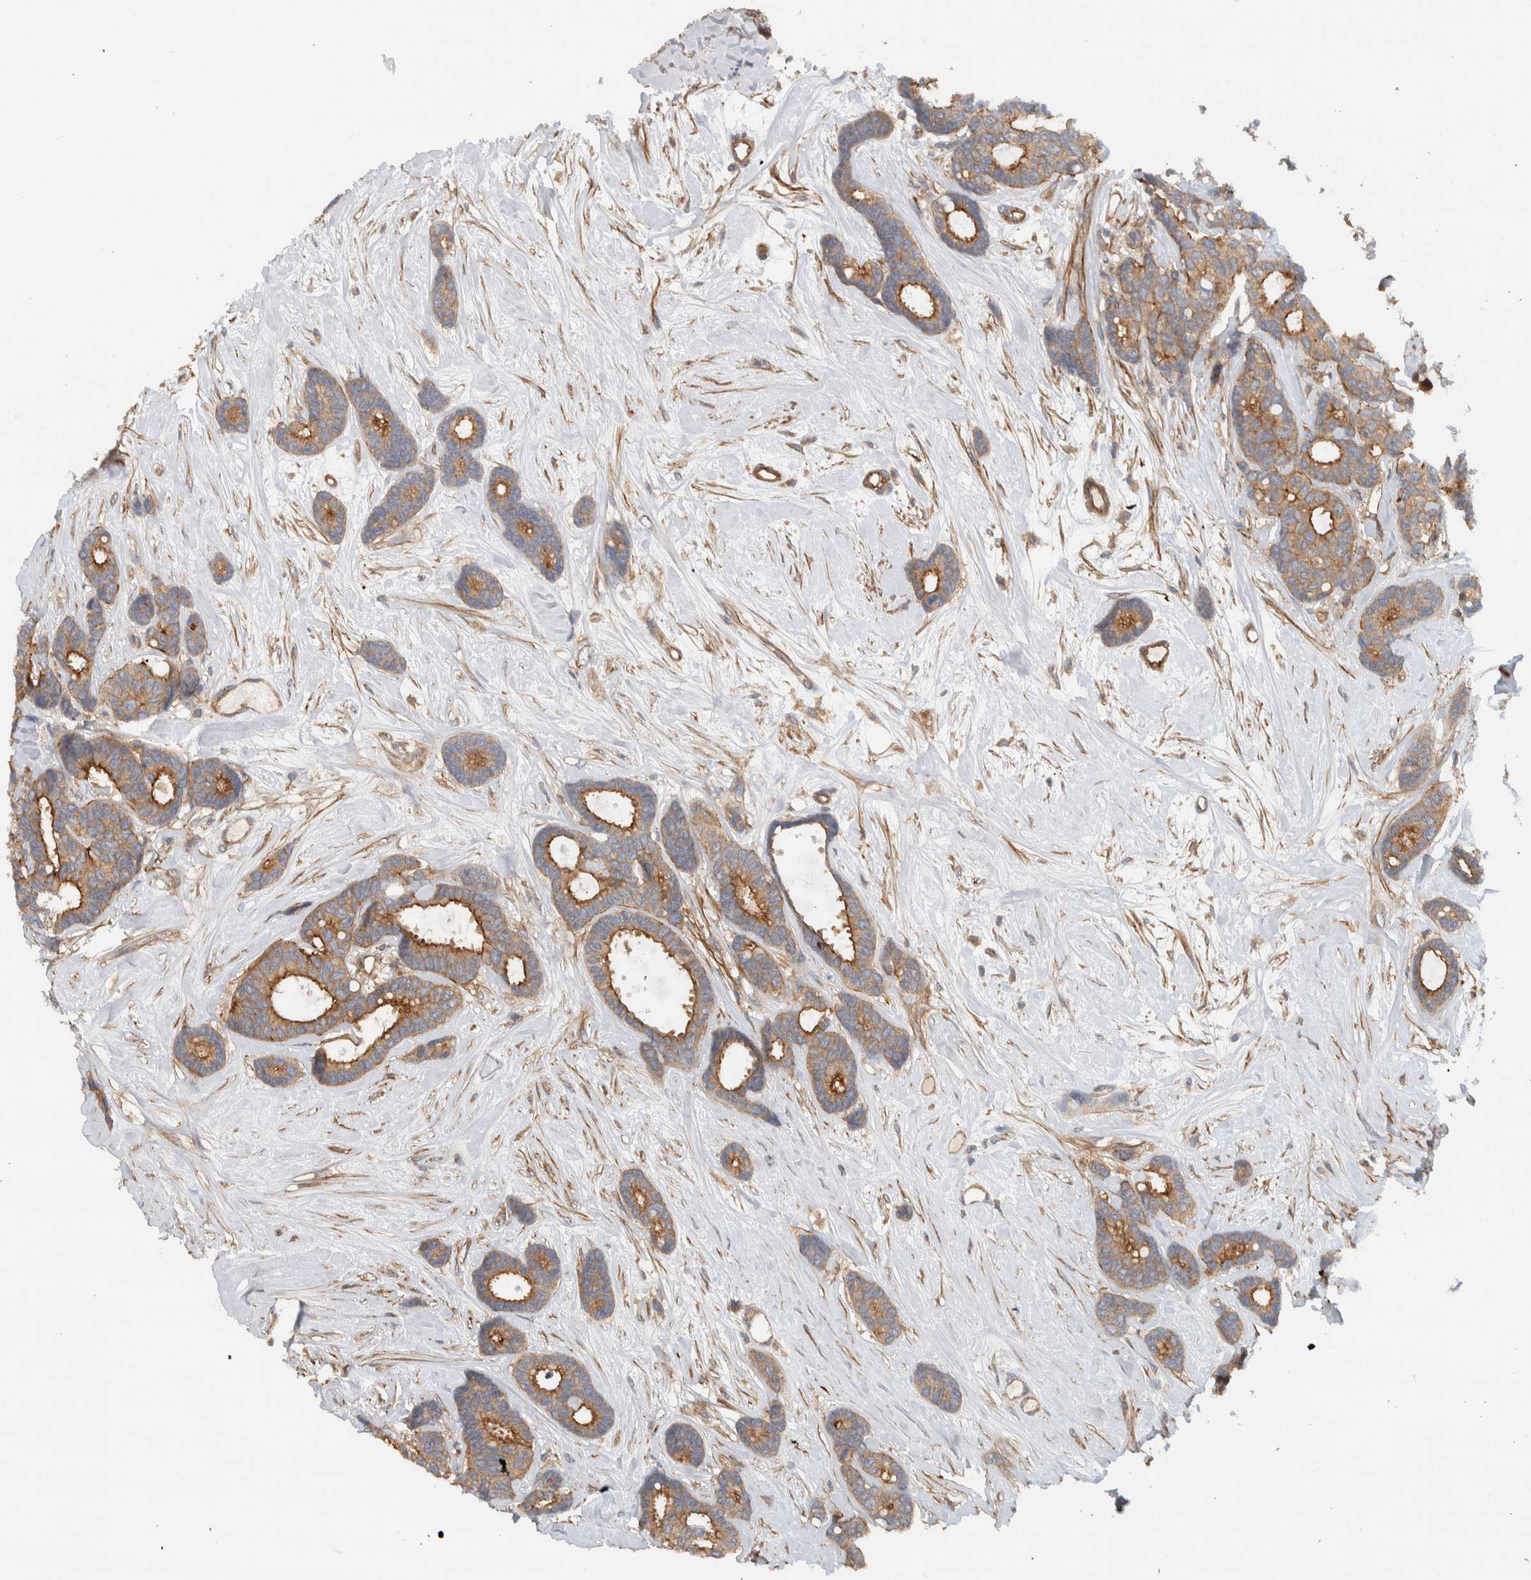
{"staining": {"intensity": "moderate", "quantity": ">75%", "location": "cytoplasmic/membranous"}, "tissue": "breast cancer", "cell_type": "Tumor cells", "image_type": "cancer", "snomed": [{"axis": "morphology", "description": "Duct carcinoma"}, {"axis": "topography", "description": "Breast"}], "caption": "Immunohistochemical staining of human breast cancer shows medium levels of moderate cytoplasmic/membranous staining in about >75% of tumor cells.", "gene": "MPRIP", "patient": {"sex": "female", "age": 87}}